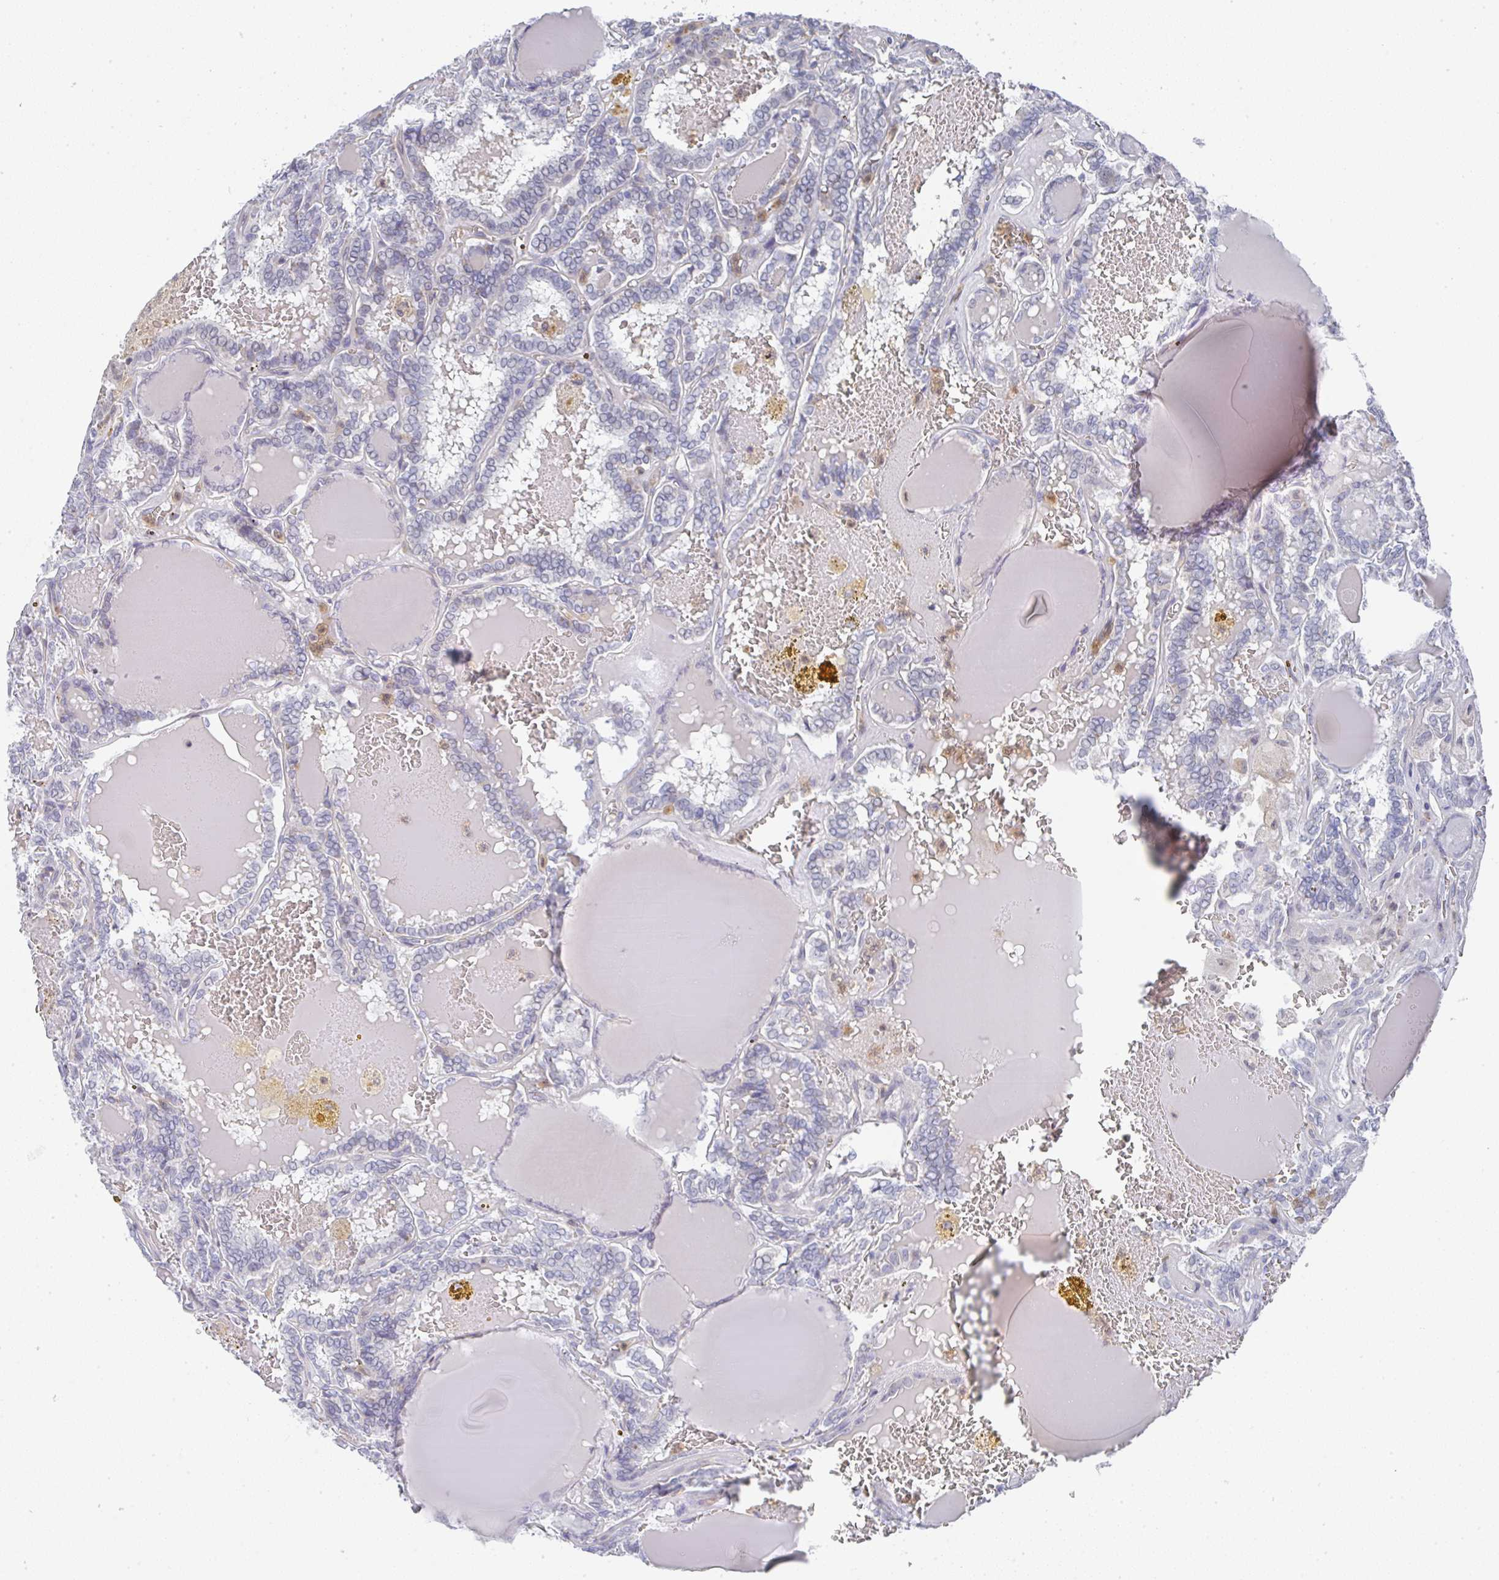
{"staining": {"intensity": "negative", "quantity": "none", "location": "none"}, "tissue": "thyroid cancer", "cell_type": "Tumor cells", "image_type": "cancer", "snomed": [{"axis": "morphology", "description": "Papillary adenocarcinoma, NOS"}, {"axis": "topography", "description": "Thyroid gland"}], "caption": "IHC photomicrograph of neoplastic tissue: thyroid papillary adenocarcinoma stained with DAB demonstrates no significant protein expression in tumor cells.", "gene": "NCF1", "patient": {"sex": "female", "age": 72}}